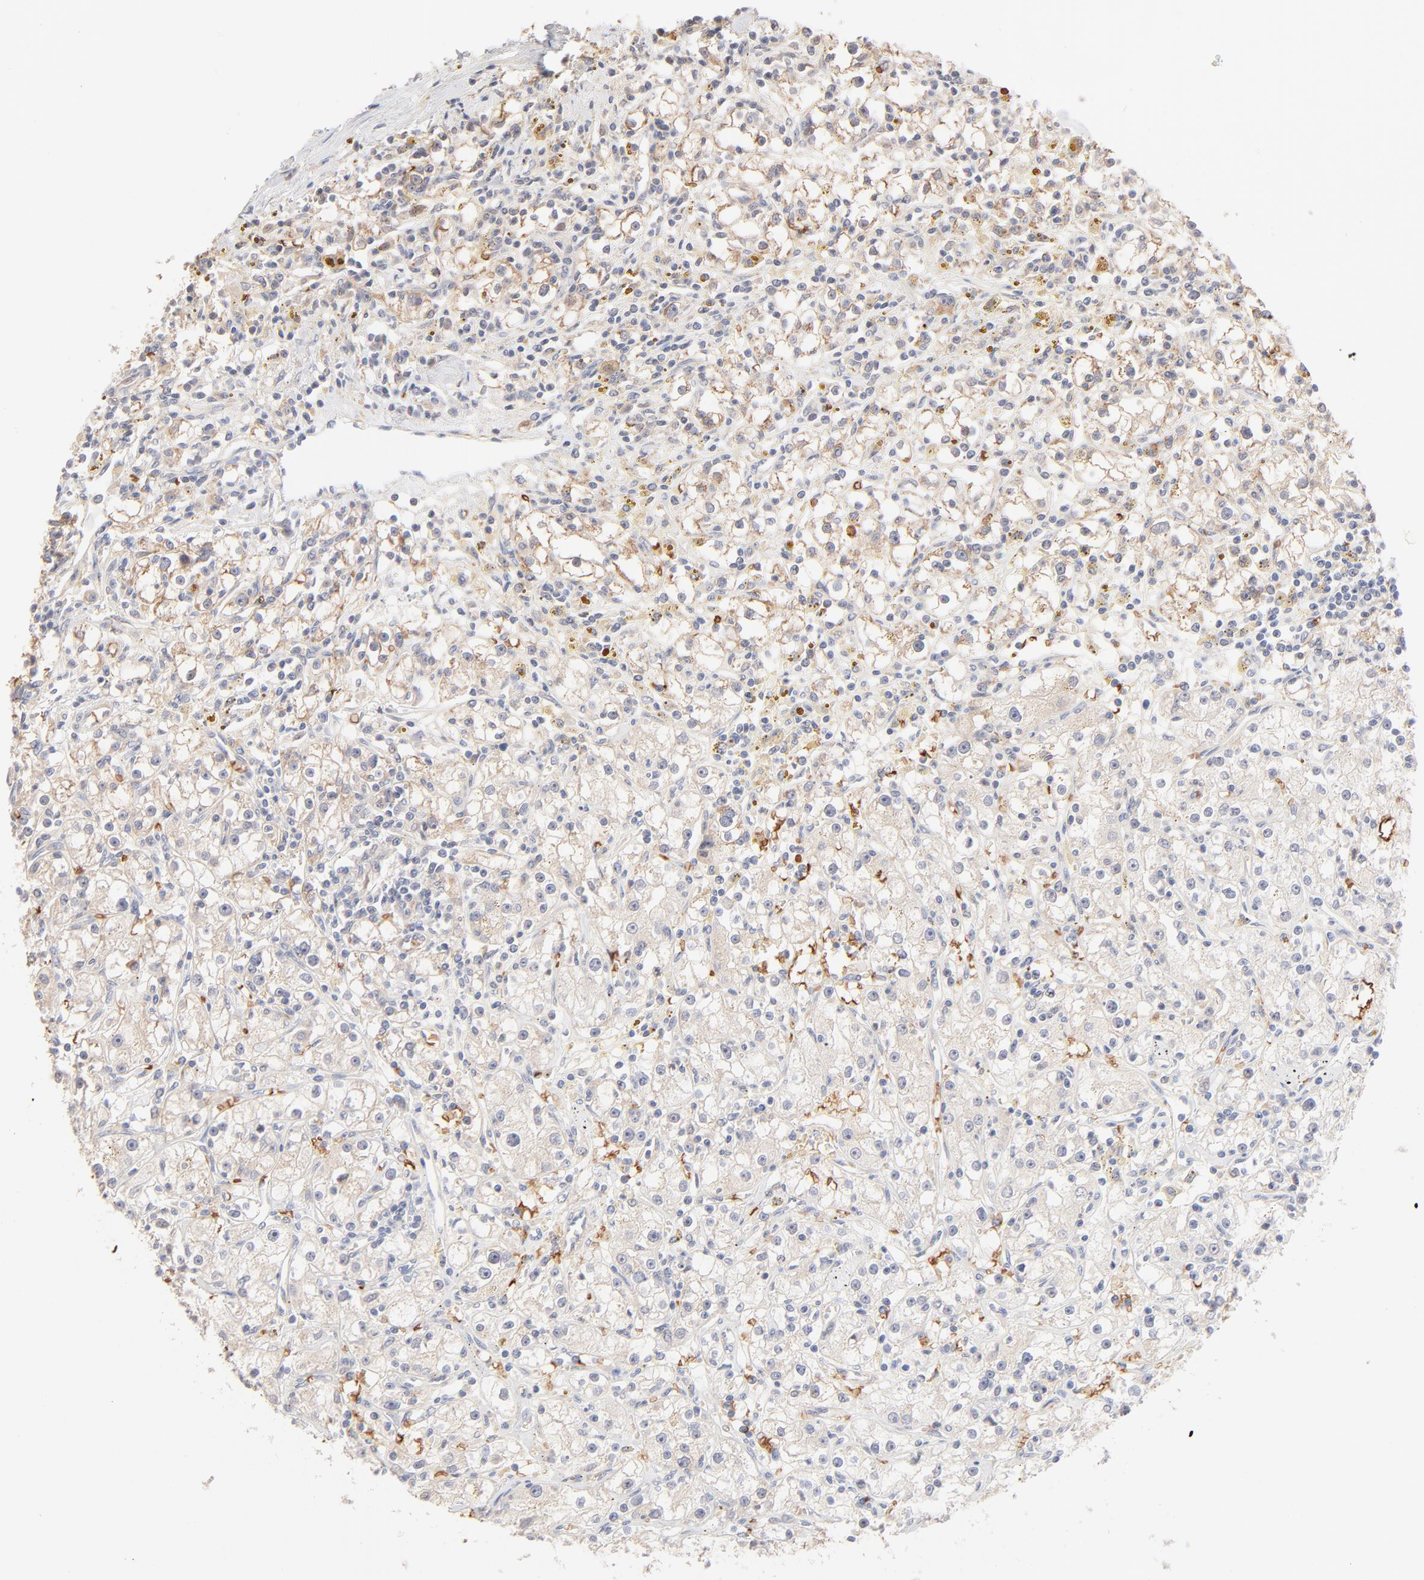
{"staining": {"intensity": "weak", "quantity": "25%-75%", "location": "cytoplasmic/membranous"}, "tissue": "renal cancer", "cell_type": "Tumor cells", "image_type": "cancer", "snomed": [{"axis": "morphology", "description": "Adenocarcinoma, NOS"}, {"axis": "topography", "description": "Kidney"}], "caption": "IHC image of neoplastic tissue: renal adenocarcinoma stained using immunohistochemistry displays low levels of weak protein expression localized specifically in the cytoplasmic/membranous of tumor cells, appearing as a cytoplasmic/membranous brown color.", "gene": "SPTB", "patient": {"sex": "male", "age": 56}}